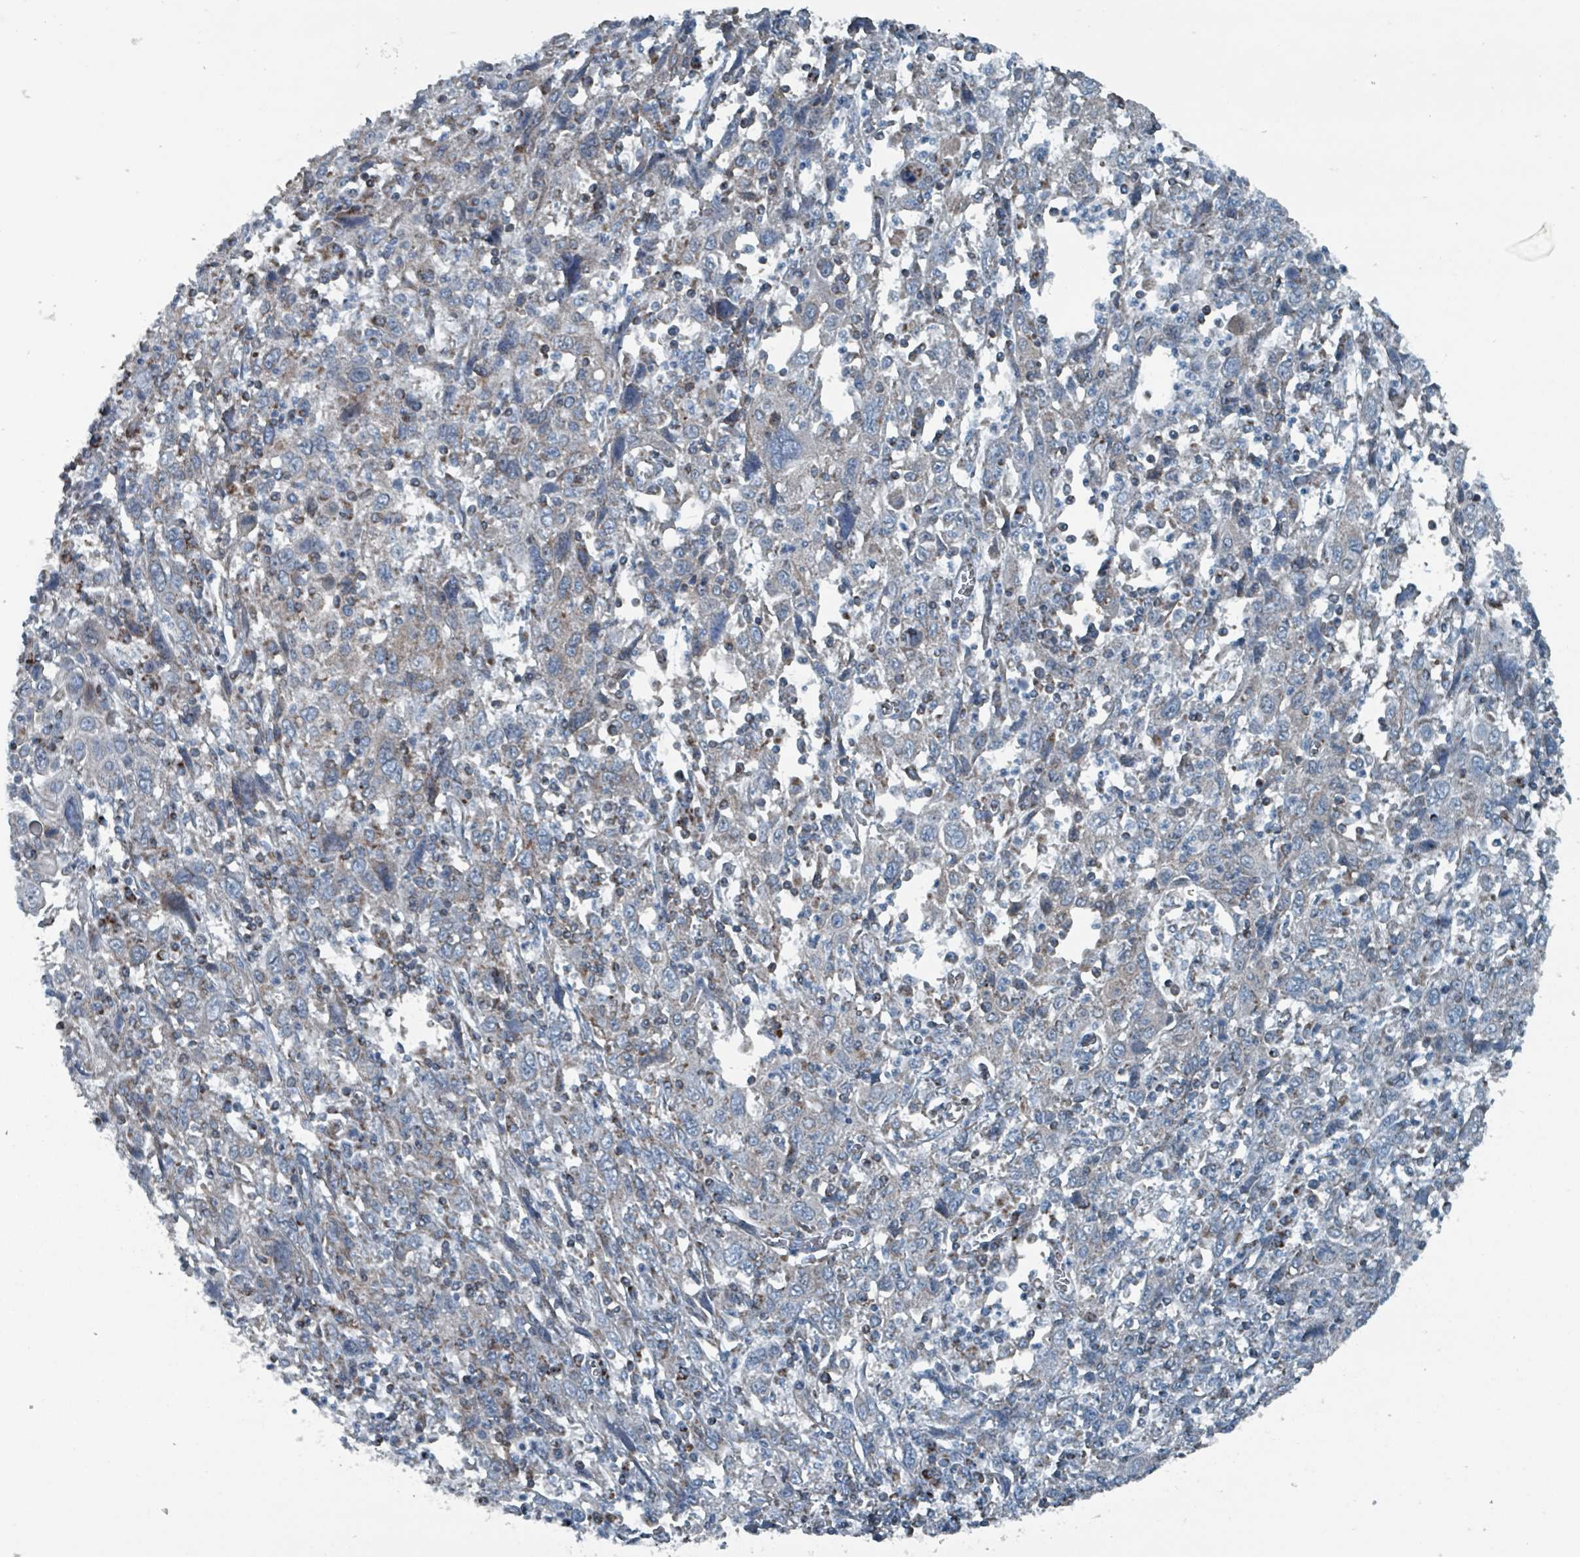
{"staining": {"intensity": "negative", "quantity": "none", "location": "none"}, "tissue": "cervical cancer", "cell_type": "Tumor cells", "image_type": "cancer", "snomed": [{"axis": "morphology", "description": "Squamous cell carcinoma, NOS"}, {"axis": "topography", "description": "Cervix"}], "caption": "Image shows no significant protein expression in tumor cells of cervical cancer (squamous cell carcinoma). (DAB (3,3'-diaminobenzidine) IHC visualized using brightfield microscopy, high magnification).", "gene": "ABHD18", "patient": {"sex": "female", "age": 46}}